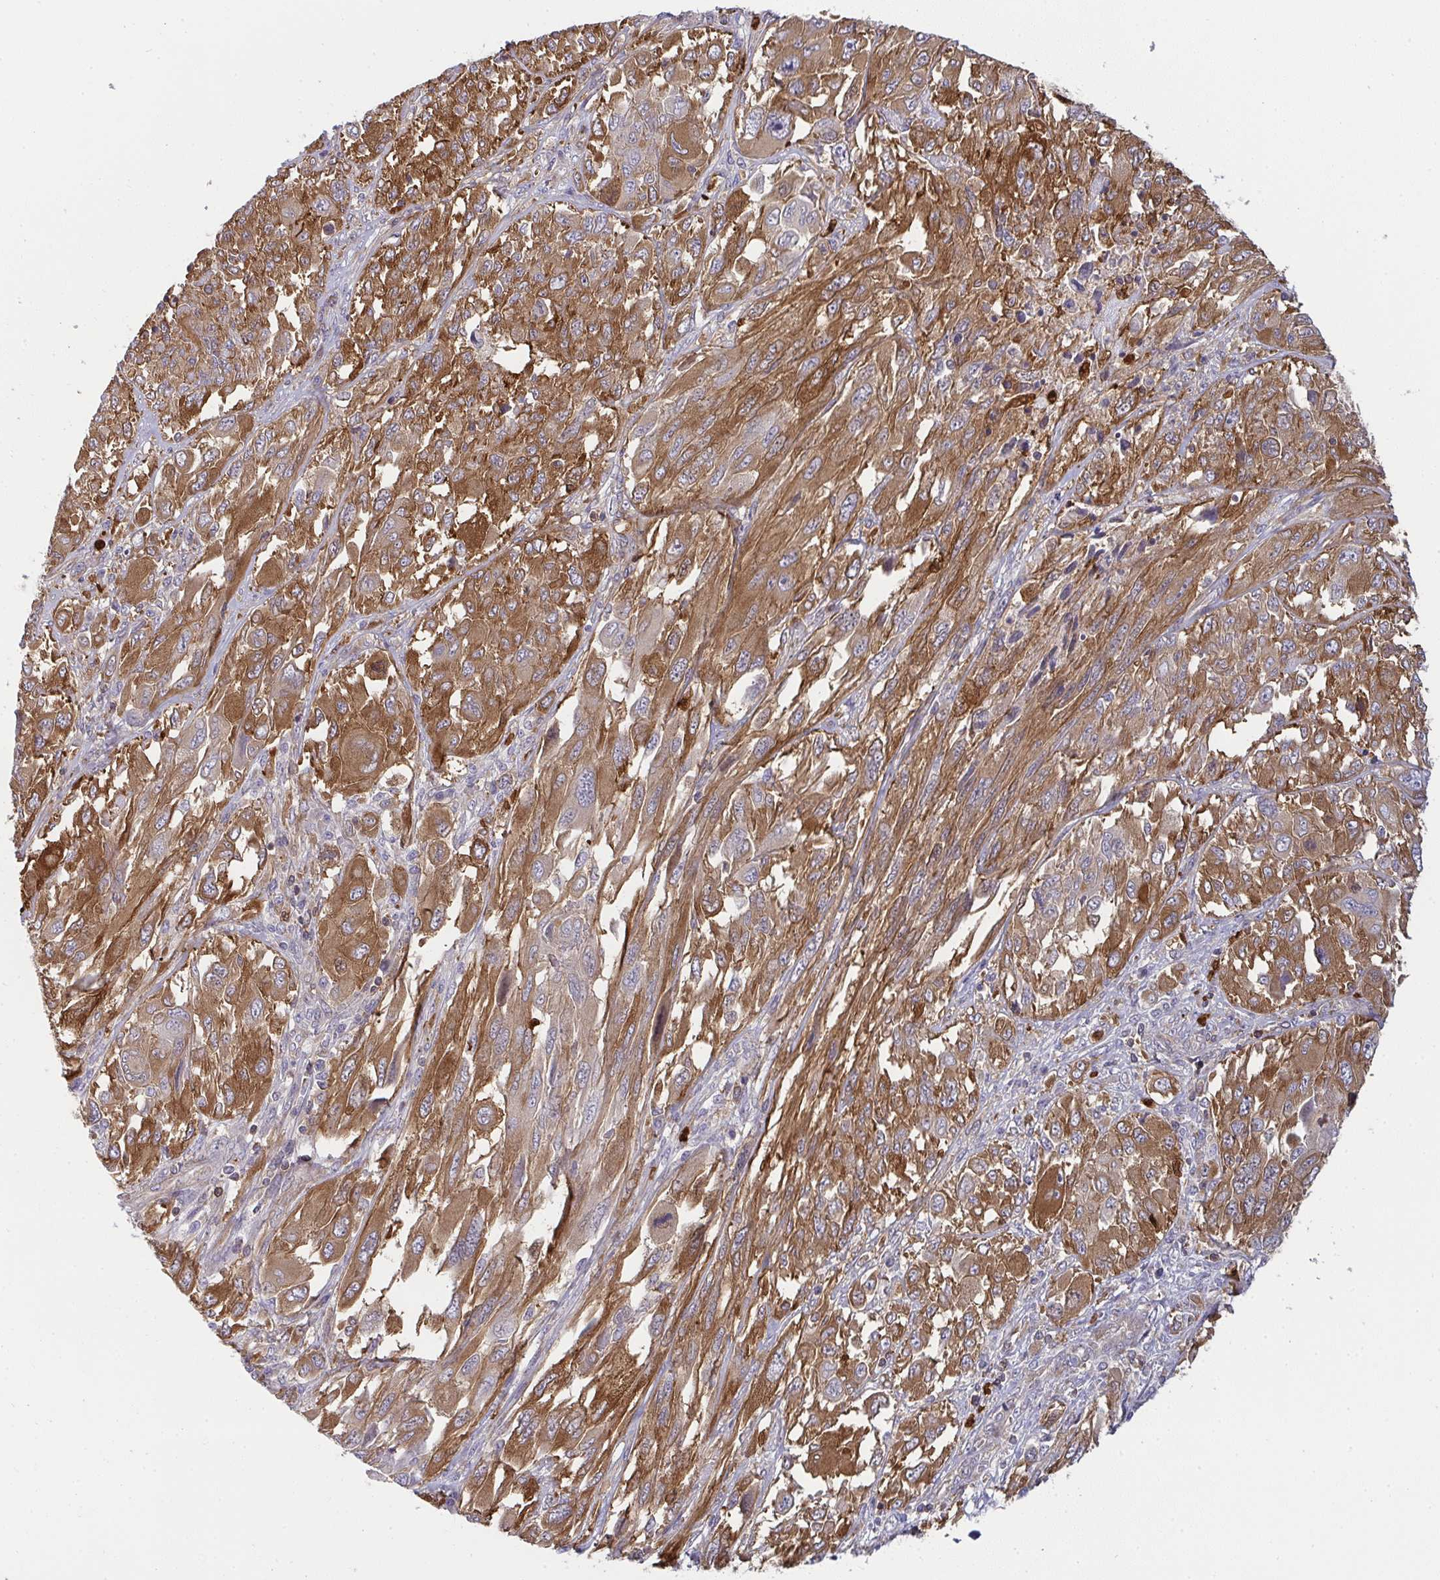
{"staining": {"intensity": "moderate", "quantity": ">75%", "location": "cytoplasmic/membranous"}, "tissue": "melanoma", "cell_type": "Tumor cells", "image_type": "cancer", "snomed": [{"axis": "morphology", "description": "Malignant melanoma, NOS"}, {"axis": "topography", "description": "Skin"}], "caption": "Malignant melanoma stained with a brown dye exhibits moderate cytoplasmic/membranous positive expression in about >75% of tumor cells.", "gene": "CSF3R", "patient": {"sex": "female", "age": 91}}